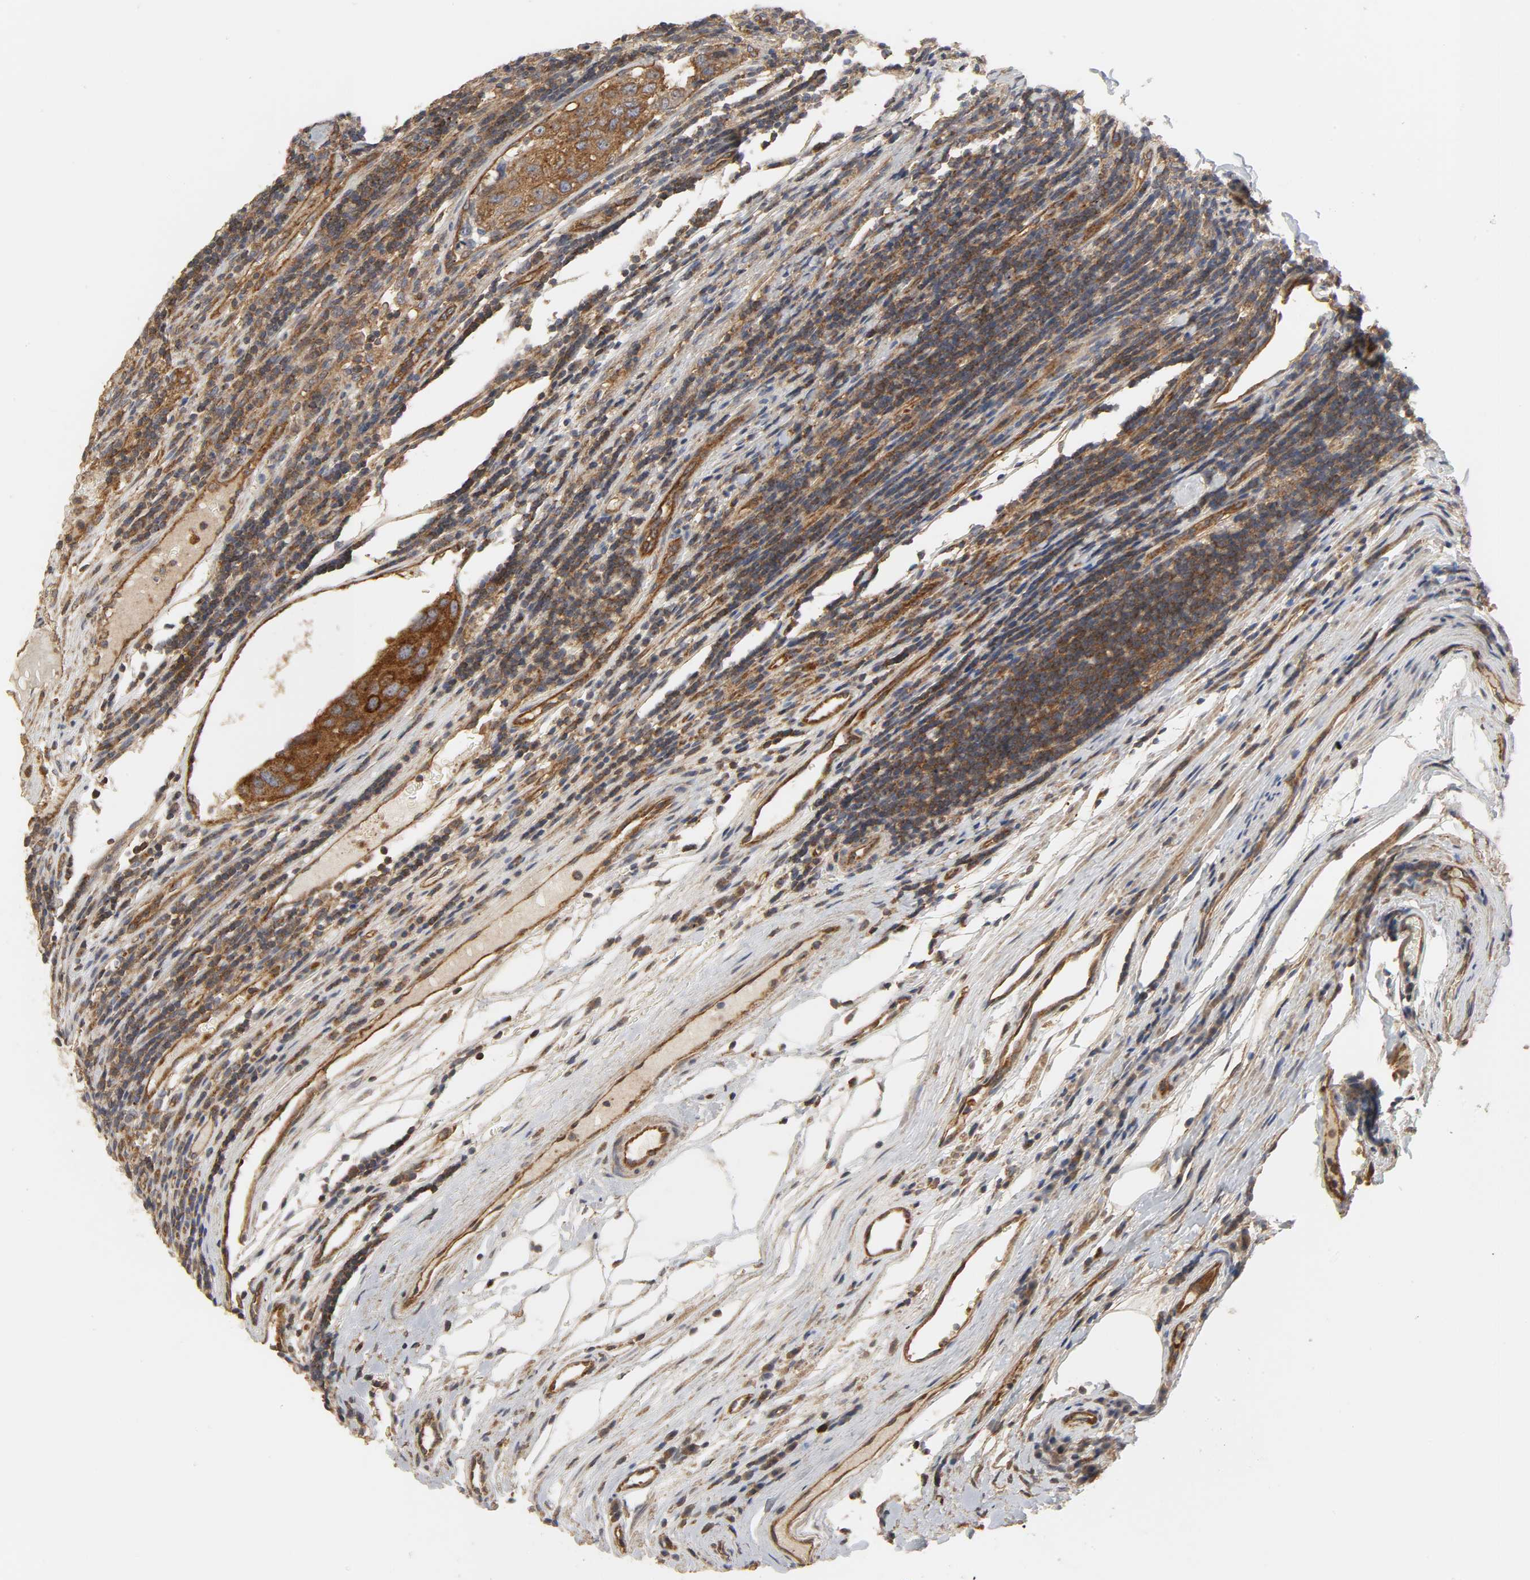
{"staining": {"intensity": "strong", "quantity": ">75%", "location": "cytoplasmic/membranous"}, "tissue": "urothelial cancer", "cell_type": "Tumor cells", "image_type": "cancer", "snomed": [{"axis": "morphology", "description": "Urothelial carcinoma, High grade"}, {"axis": "topography", "description": "Lymph node"}, {"axis": "topography", "description": "Urinary bladder"}], "caption": "The histopathology image demonstrates staining of high-grade urothelial carcinoma, revealing strong cytoplasmic/membranous protein positivity (brown color) within tumor cells.", "gene": "SH3GLB1", "patient": {"sex": "male", "age": 51}}